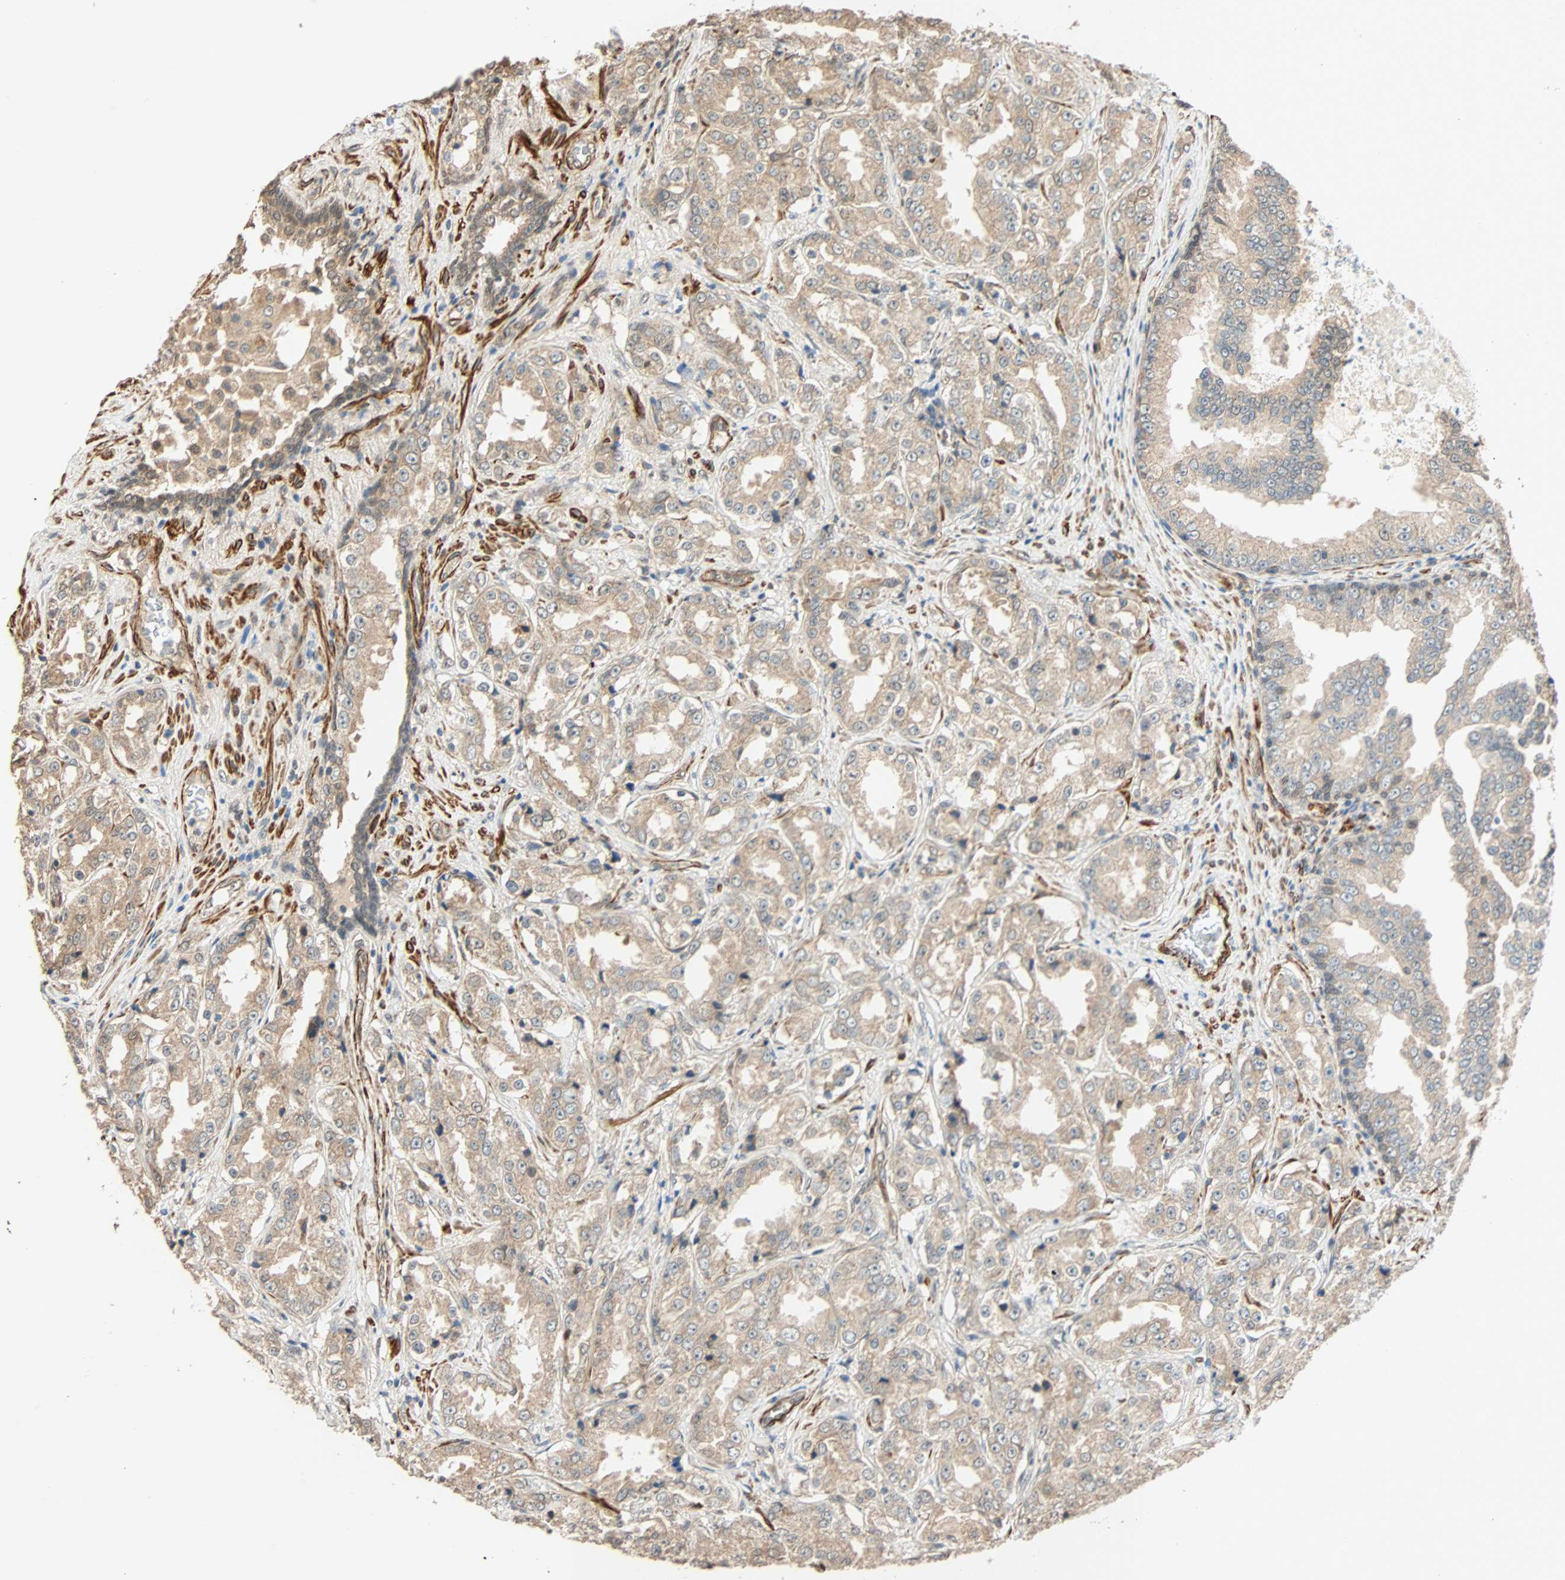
{"staining": {"intensity": "weak", "quantity": ">75%", "location": "cytoplasmic/membranous"}, "tissue": "prostate cancer", "cell_type": "Tumor cells", "image_type": "cancer", "snomed": [{"axis": "morphology", "description": "Adenocarcinoma, High grade"}, {"axis": "topography", "description": "Prostate"}], "caption": "High-grade adenocarcinoma (prostate) was stained to show a protein in brown. There is low levels of weak cytoplasmic/membranous expression in about >75% of tumor cells.", "gene": "QSER1", "patient": {"sex": "male", "age": 73}}